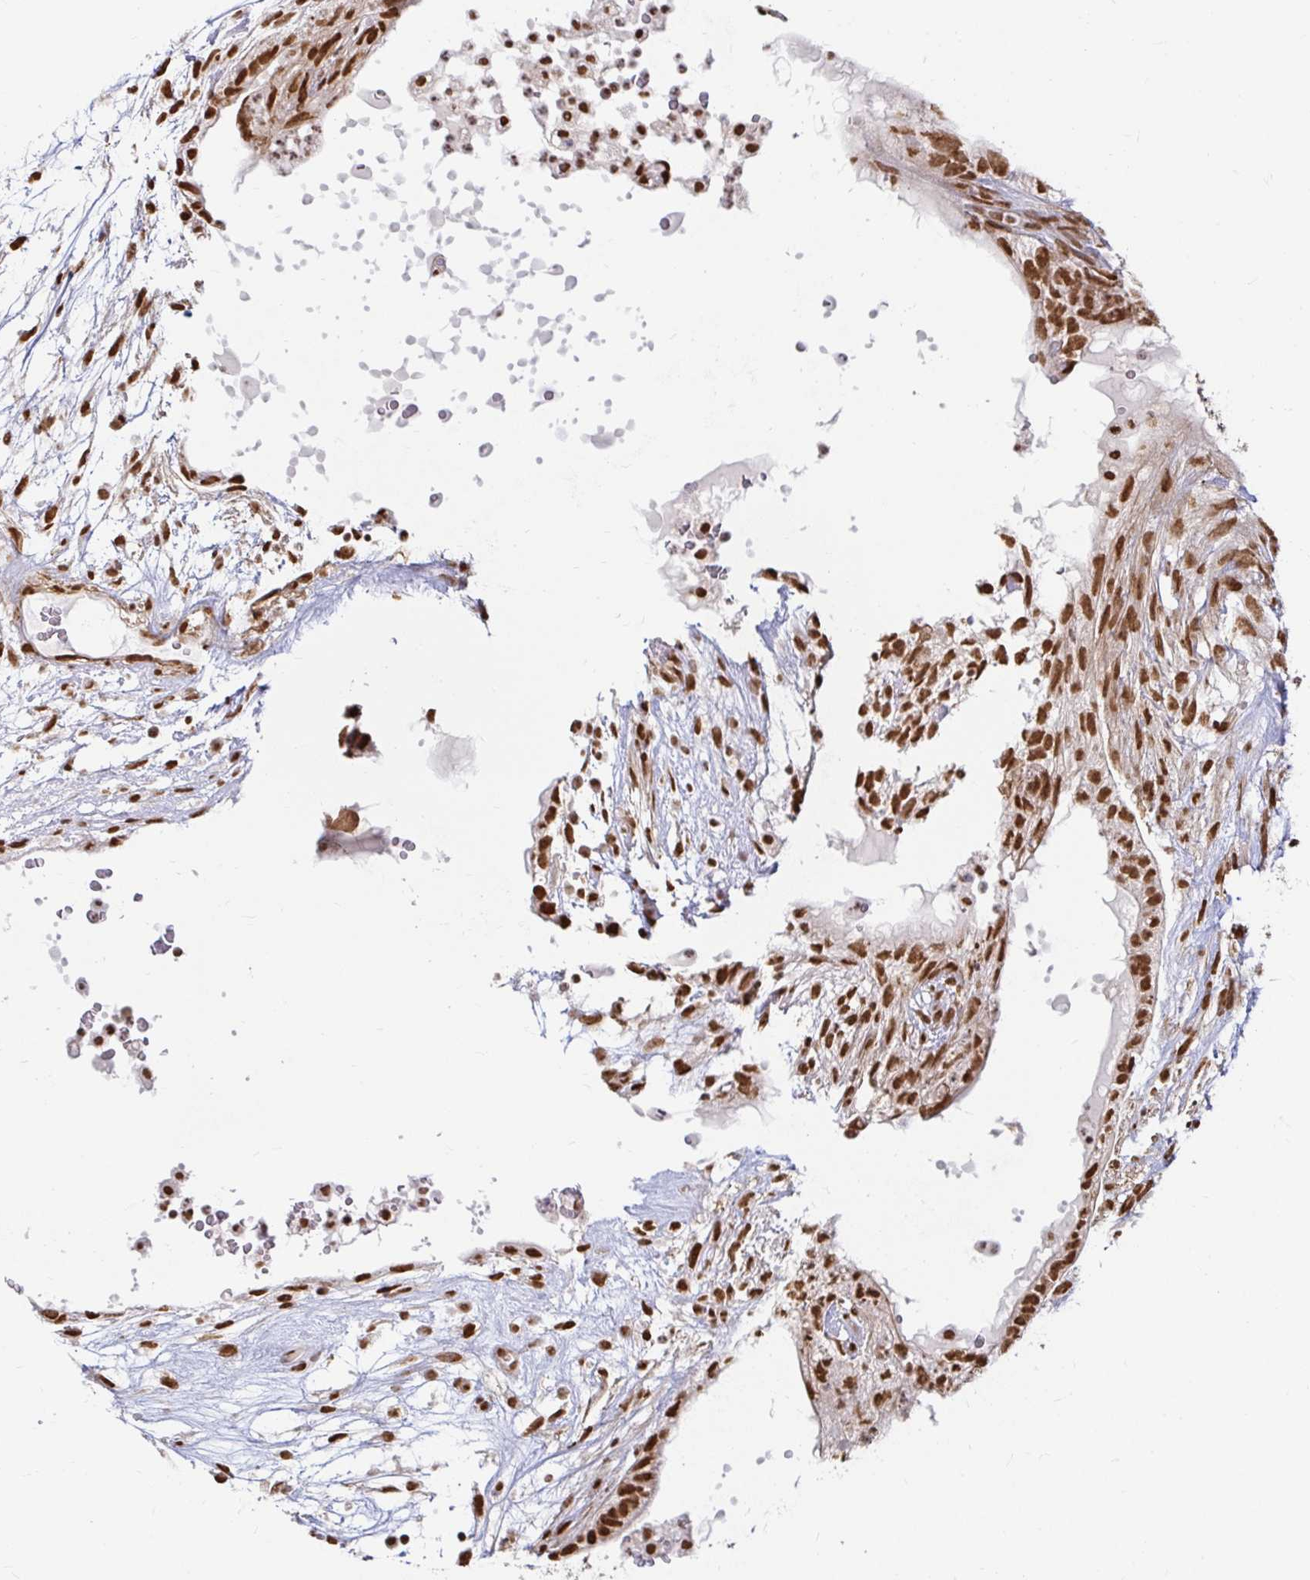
{"staining": {"intensity": "strong", "quantity": ">75%", "location": "nuclear"}, "tissue": "testis cancer", "cell_type": "Tumor cells", "image_type": "cancer", "snomed": [{"axis": "morphology", "description": "Carcinoma, Embryonal, NOS"}, {"axis": "topography", "description": "Testis"}], "caption": "Testis cancer tissue exhibits strong nuclear positivity in about >75% of tumor cells (DAB (3,3'-diaminobenzidine) = brown stain, brightfield microscopy at high magnification).", "gene": "HNRNPU", "patient": {"sex": "male", "age": 32}}